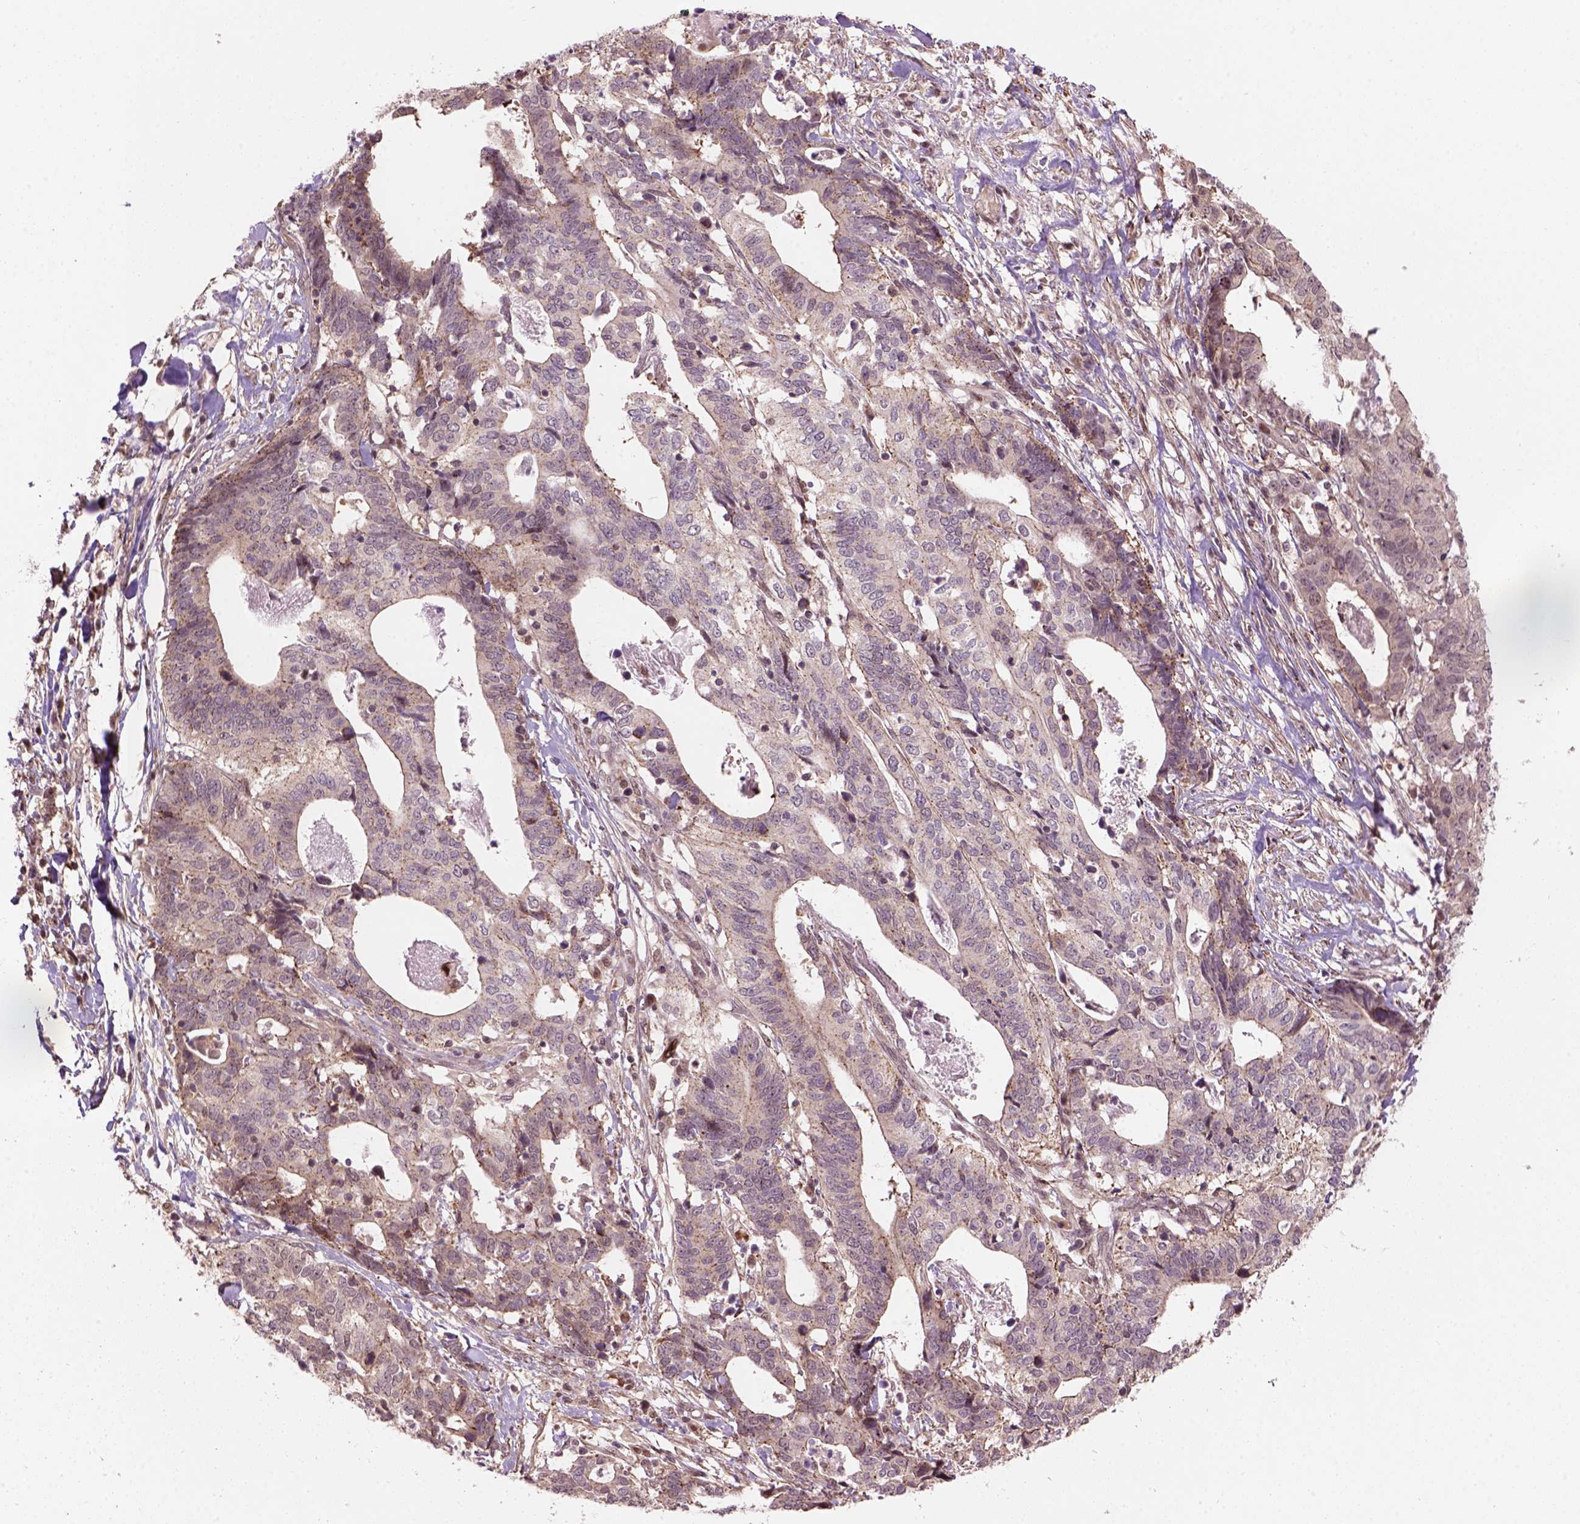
{"staining": {"intensity": "moderate", "quantity": "<25%", "location": "cytoplasmic/membranous,nuclear"}, "tissue": "stomach cancer", "cell_type": "Tumor cells", "image_type": "cancer", "snomed": [{"axis": "morphology", "description": "Adenocarcinoma, NOS"}, {"axis": "topography", "description": "Stomach, upper"}], "caption": "A micrograph of human adenocarcinoma (stomach) stained for a protein shows moderate cytoplasmic/membranous and nuclear brown staining in tumor cells.", "gene": "PSMD11", "patient": {"sex": "female", "age": 67}}